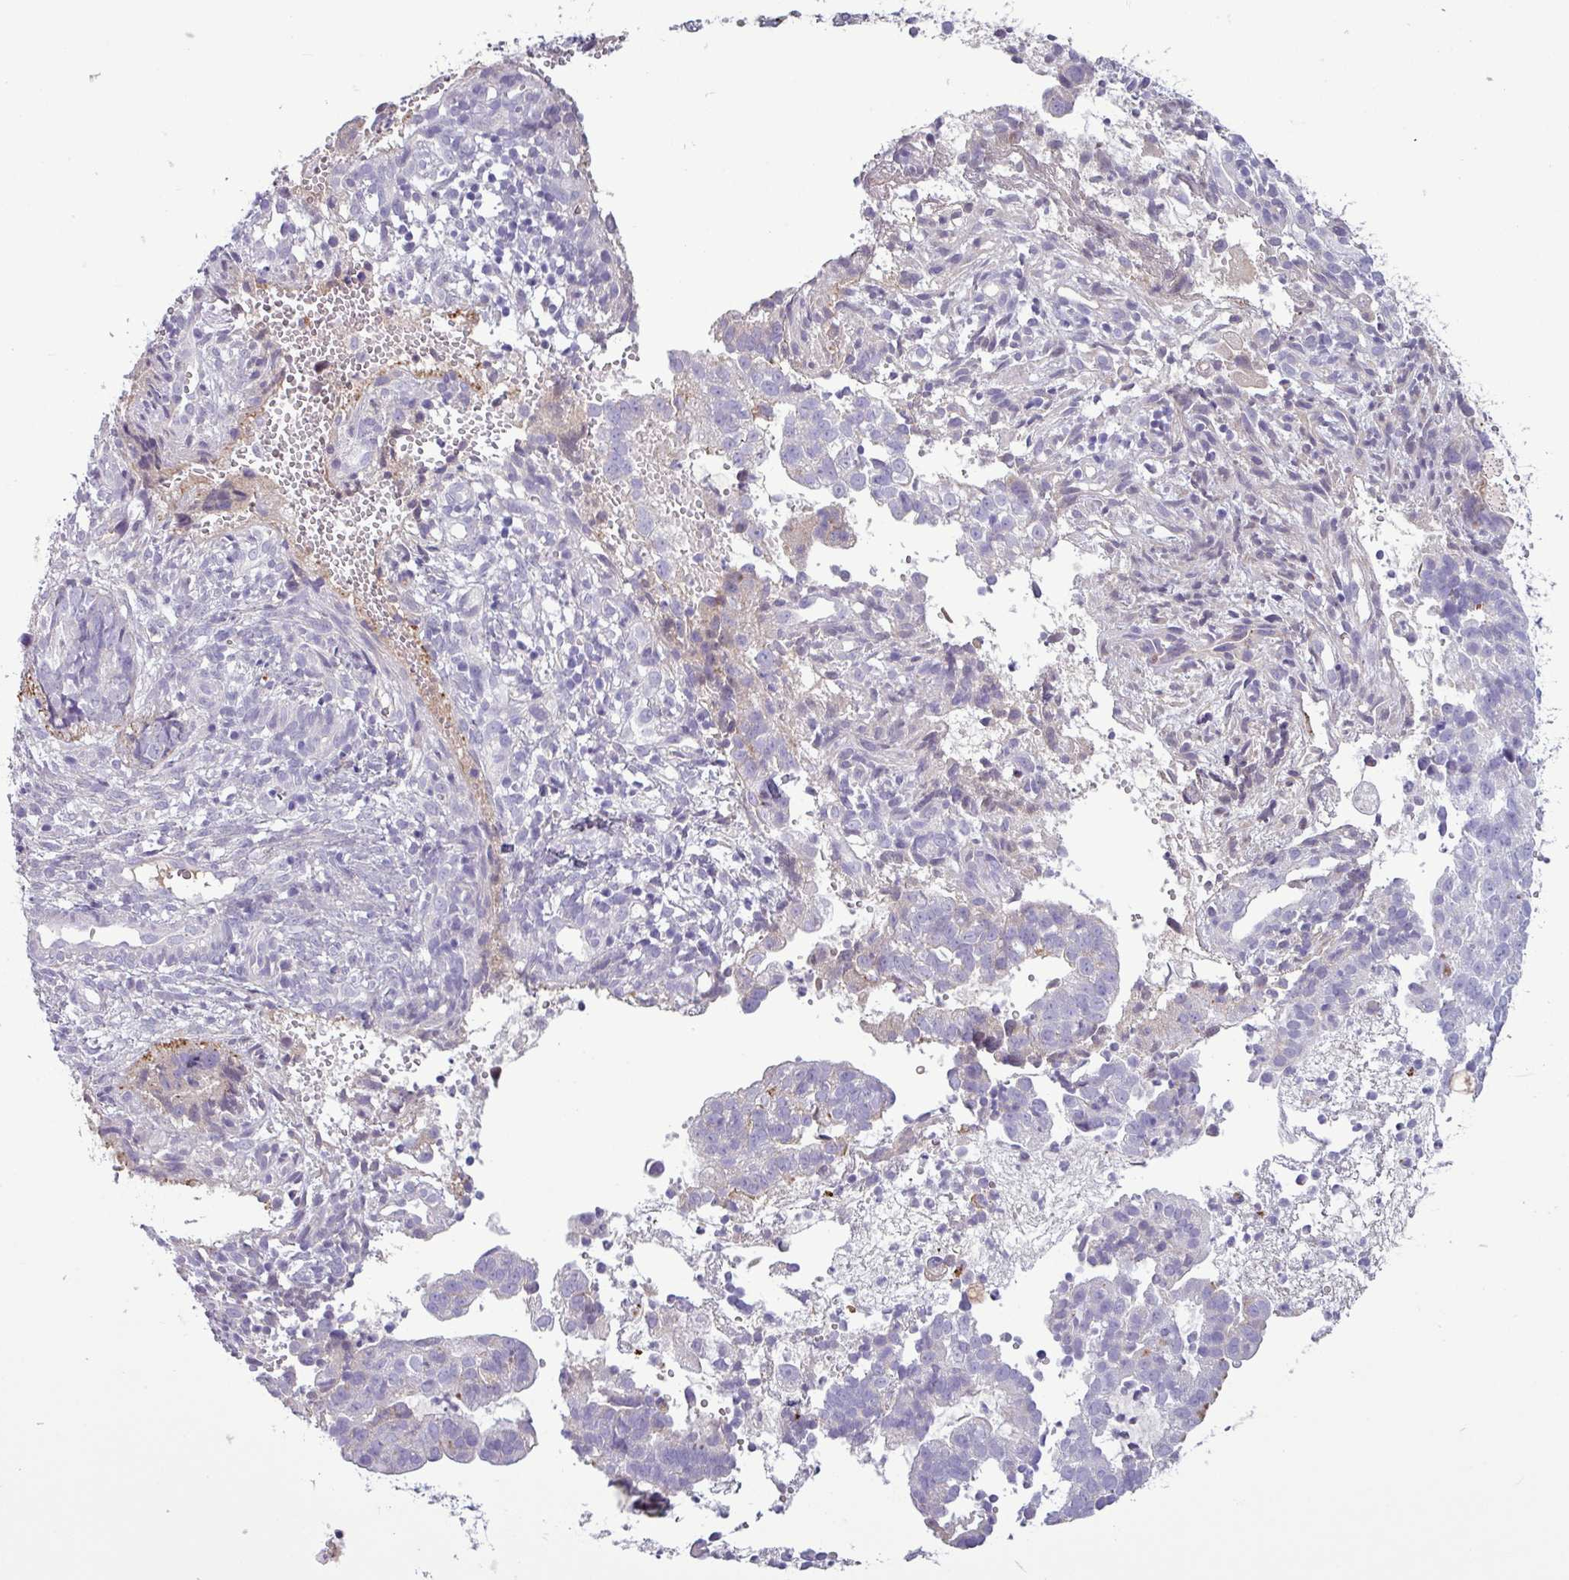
{"staining": {"intensity": "negative", "quantity": "none", "location": "none"}, "tissue": "endometrial cancer", "cell_type": "Tumor cells", "image_type": "cancer", "snomed": [{"axis": "morphology", "description": "Adenocarcinoma, NOS"}, {"axis": "topography", "description": "Endometrium"}], "caption": "DAB (3,3'-diaminobenzidine) immunohistochemical staining of endometrial adenocarcinoma displays no significant positivity in tumor cells.", "gene": "C4B", "patient": {"sex": "female", "age": 76}}